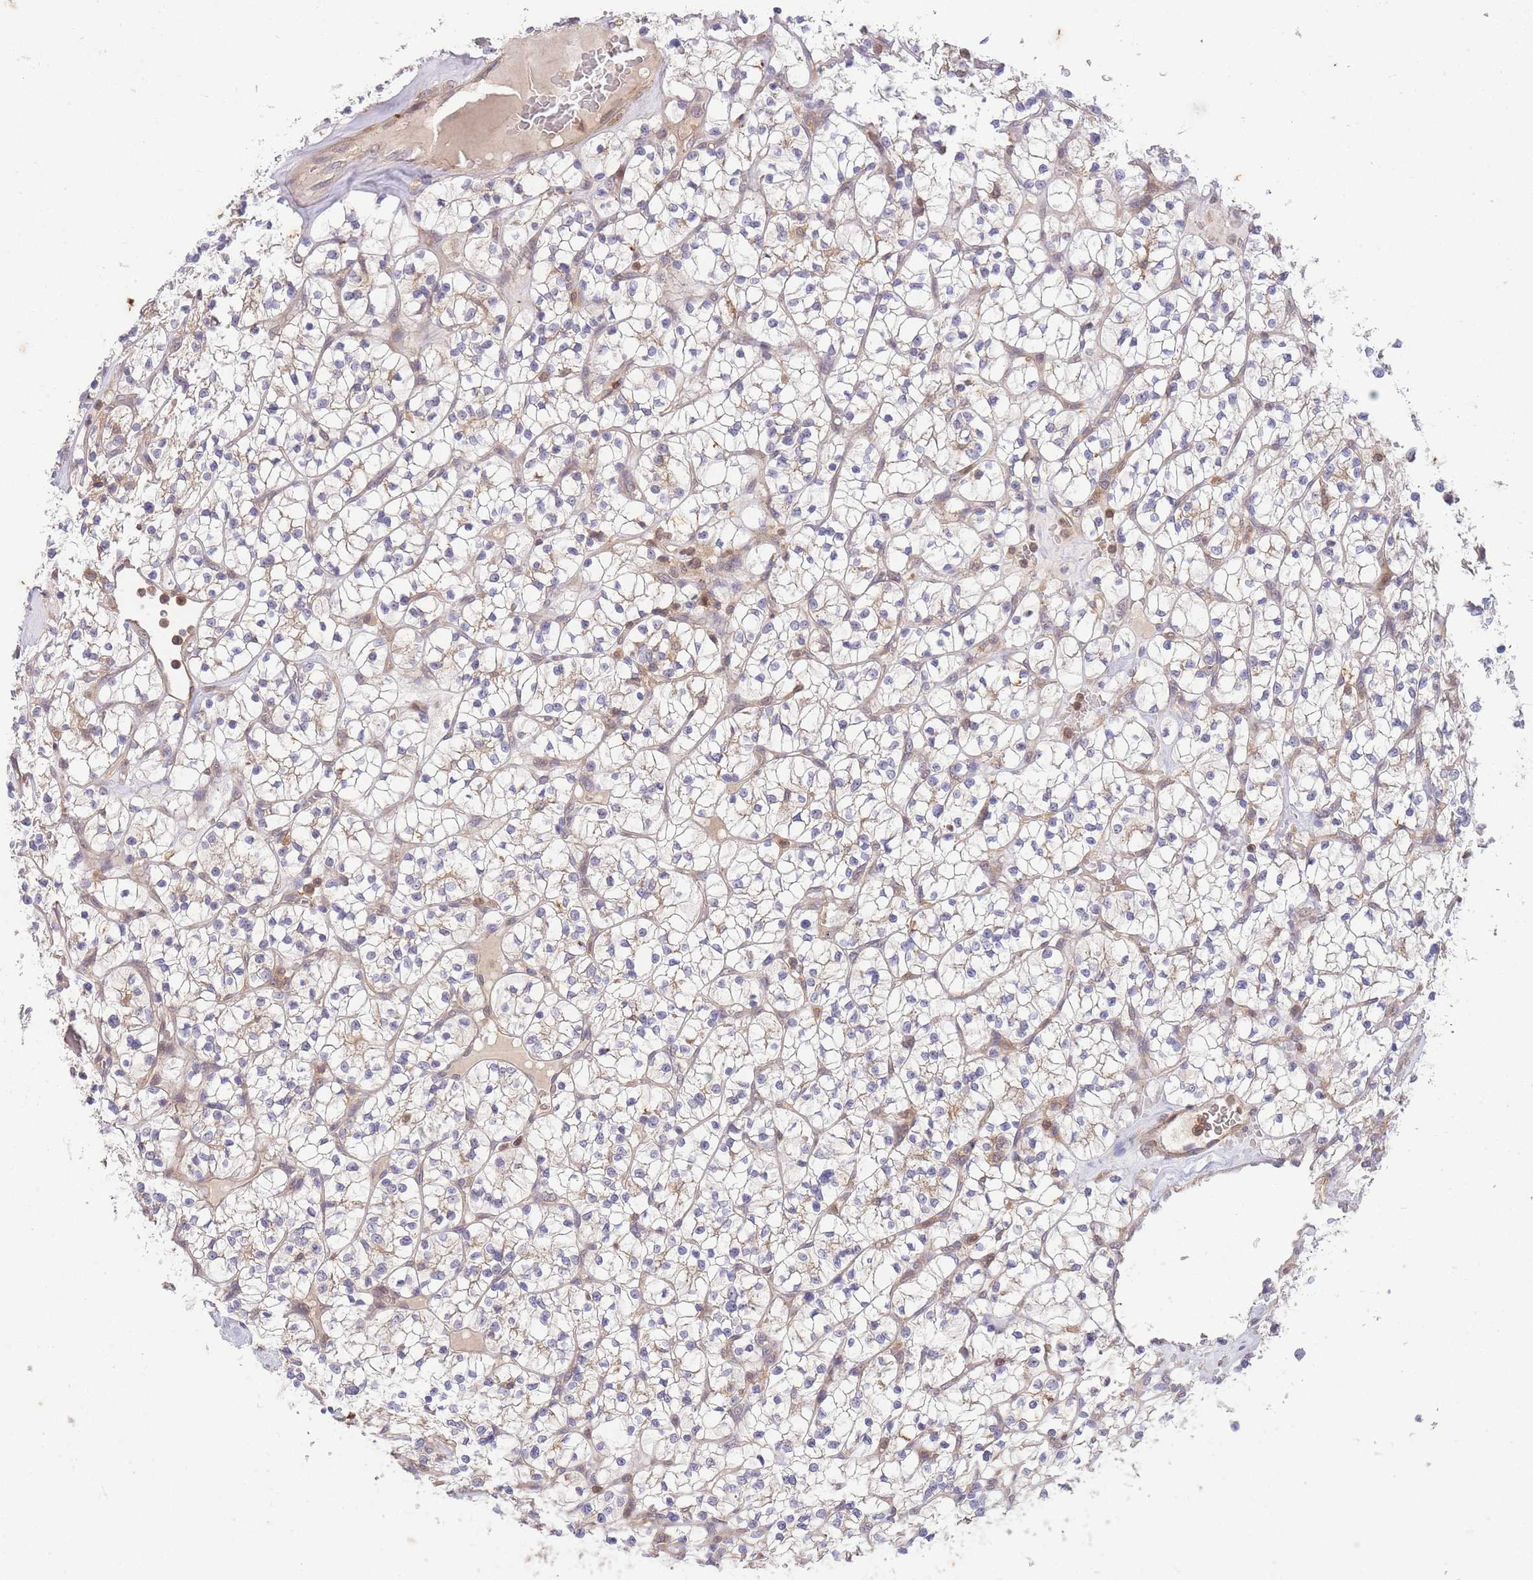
{"staining": {"intensity": "negative", "quantity": "none", "location": "none"}, "tissue": "renal cancer", "cell_type": "Tumor cells", "image_type": "cancer", "snomed": [{"axis": "morphology", "description": "Adenocarcinoma, NOS"}, {"axis": "topography", "description": "Kidney"}], "caption": "Human adenocarcinoma (renal) stained for a protein using immunohistochemistry reveals no positivity in tumor cells.", "gene": "ST8SIA4", "patient": {"sex": "female", "age": 64}}